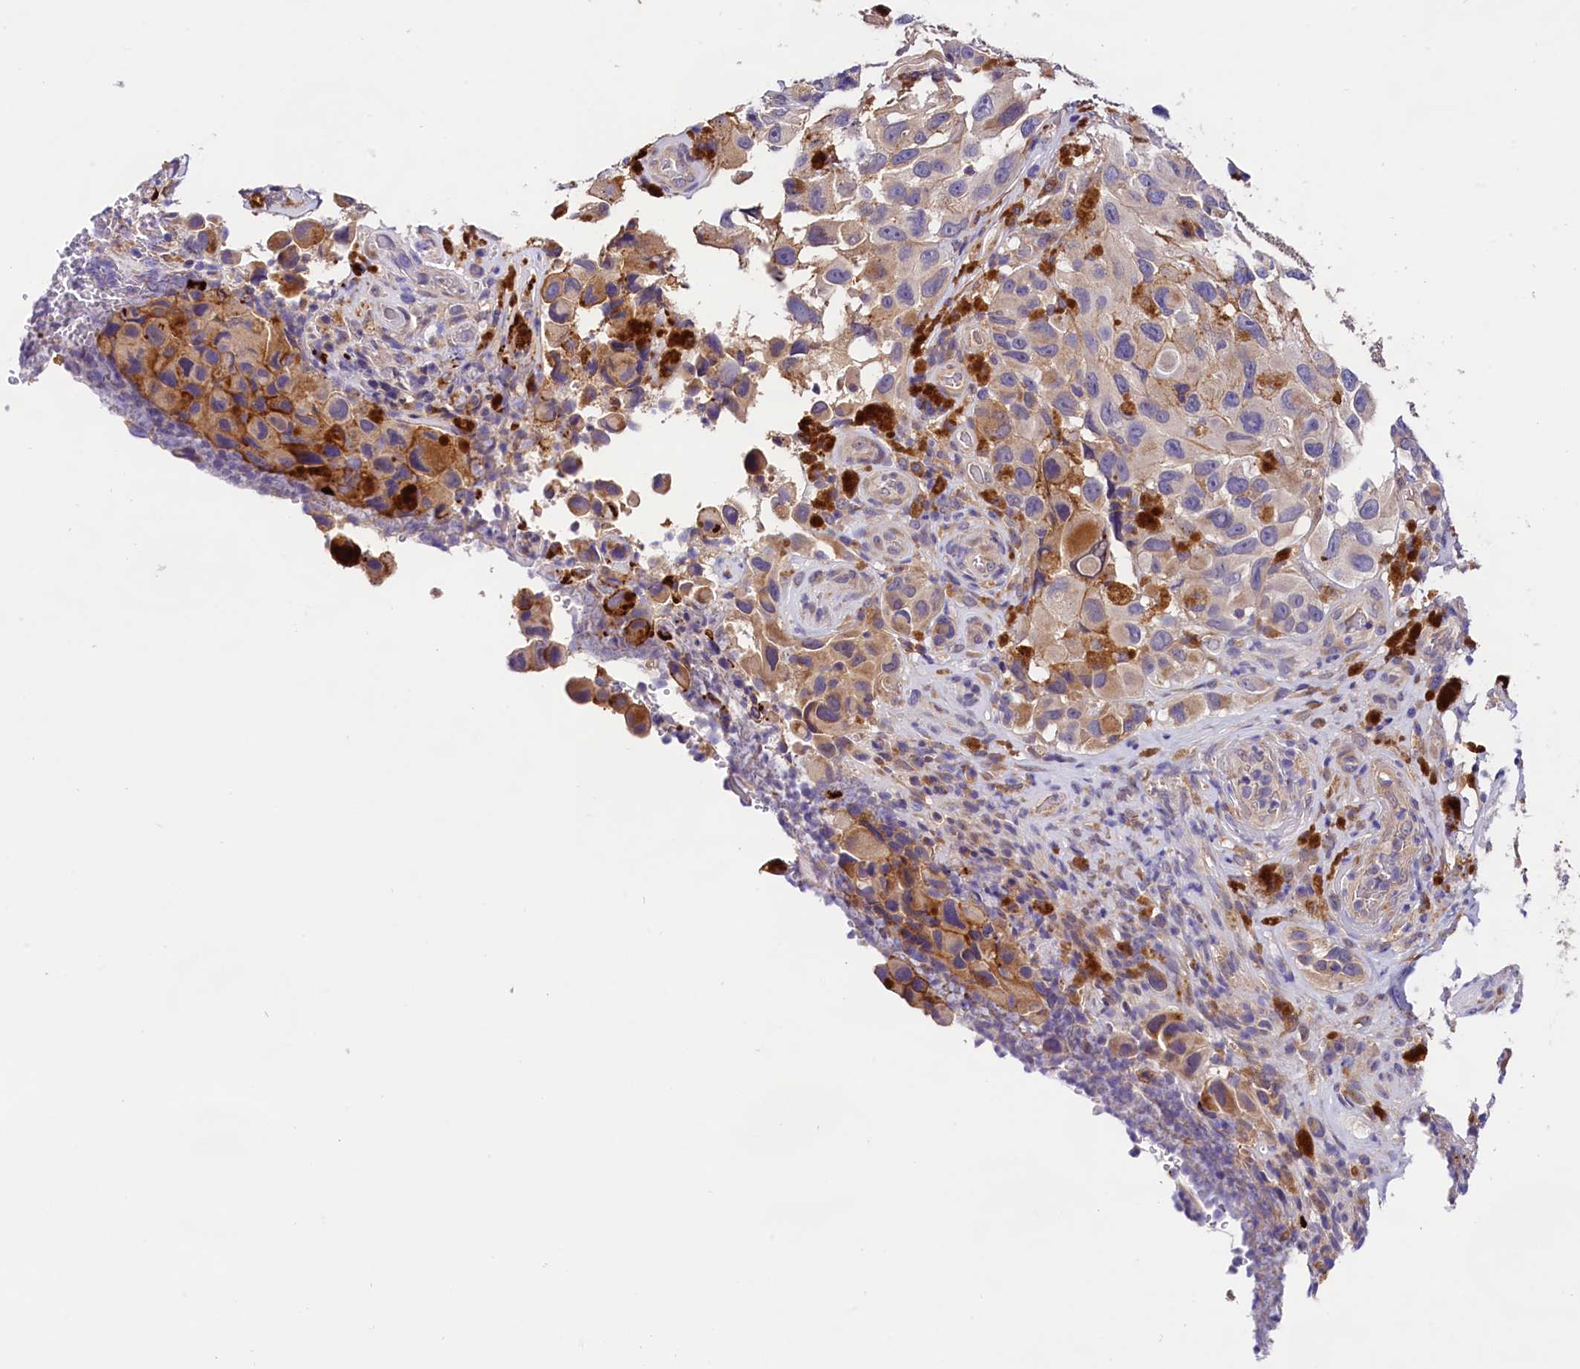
{"staining": {"intensity": "moderate", "quantity": "25%-75%", "location": "cytoplasmic/membranous"}, "tissue": "melanoma", "cell_type": "Tumor cells", "image_type": "cancer", "snomed": [{"axis": "morphology", "description": "Malignant melanoma, NOS"}, {"axis": "topography", "description": "Skin"}], "caption": "There is medium levels of moderate cytoplasmic/membranous staining in tumor cells of malignant melanoma, as demonstrated by immunohistochemical staining (brown color).", "gene": "OAS3", "patient": {"sex": "female", "age": 73}}